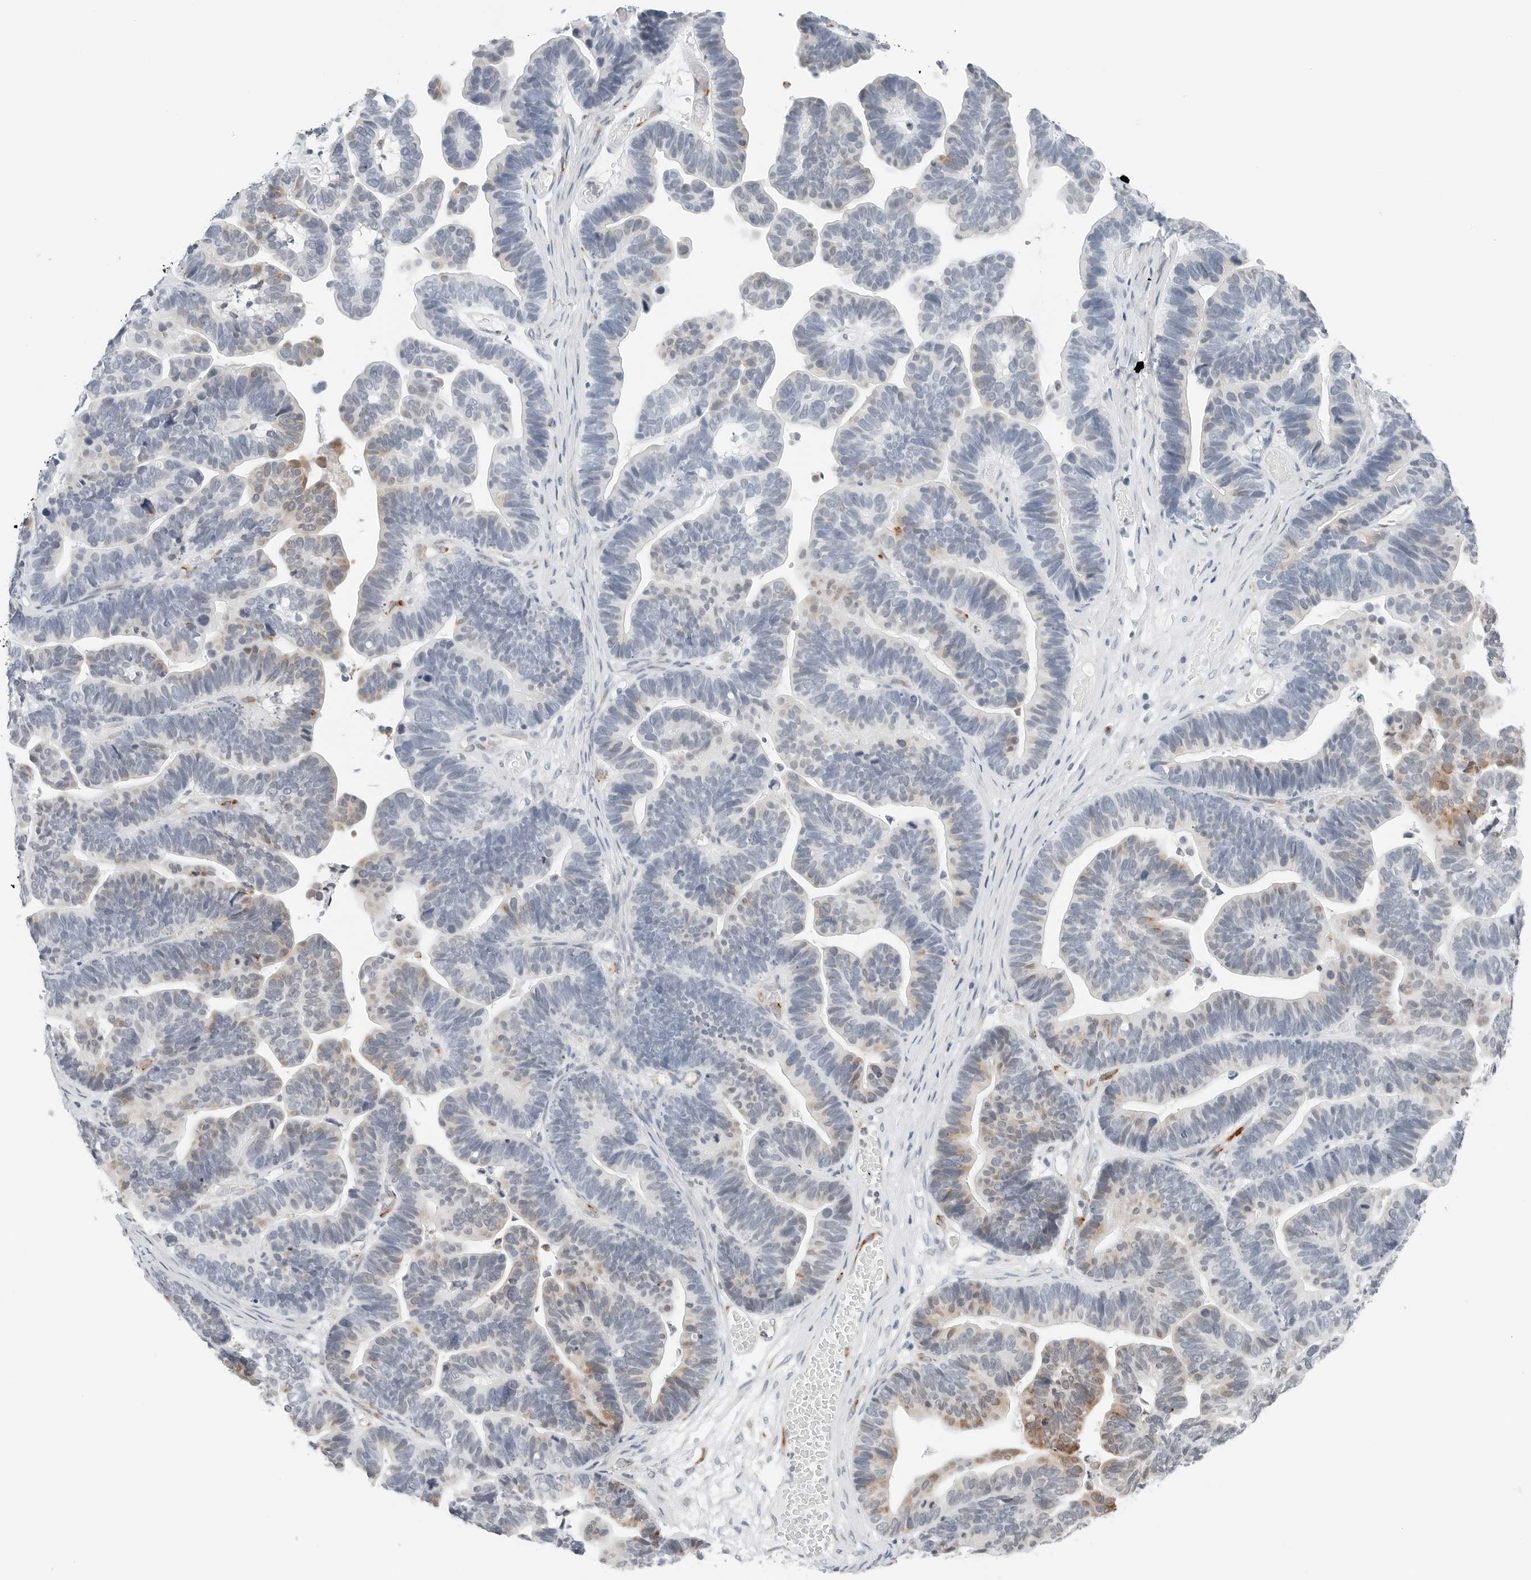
{"staining": {"intensity": "moderate", "quantity": "<25%", "location": "cytoplasmic/membranous"}, "tissue": "ovarian cancer", "cell_type": "Tumor cells", "image_type": "cancer", "snomed": [{"axis": "morphology", "description": "Cystadenocarcinoma, serous, NOS"}, {"axis": "topography", "description": "Ovary"}], "caption": "Moderate cytoplasmic/membranous staining for a protein is identified in about <25% of tumor cells of ovarian cancer using IHC.", "gene": "P4HA2", "patient": {"sex": "female", "age": 56}}